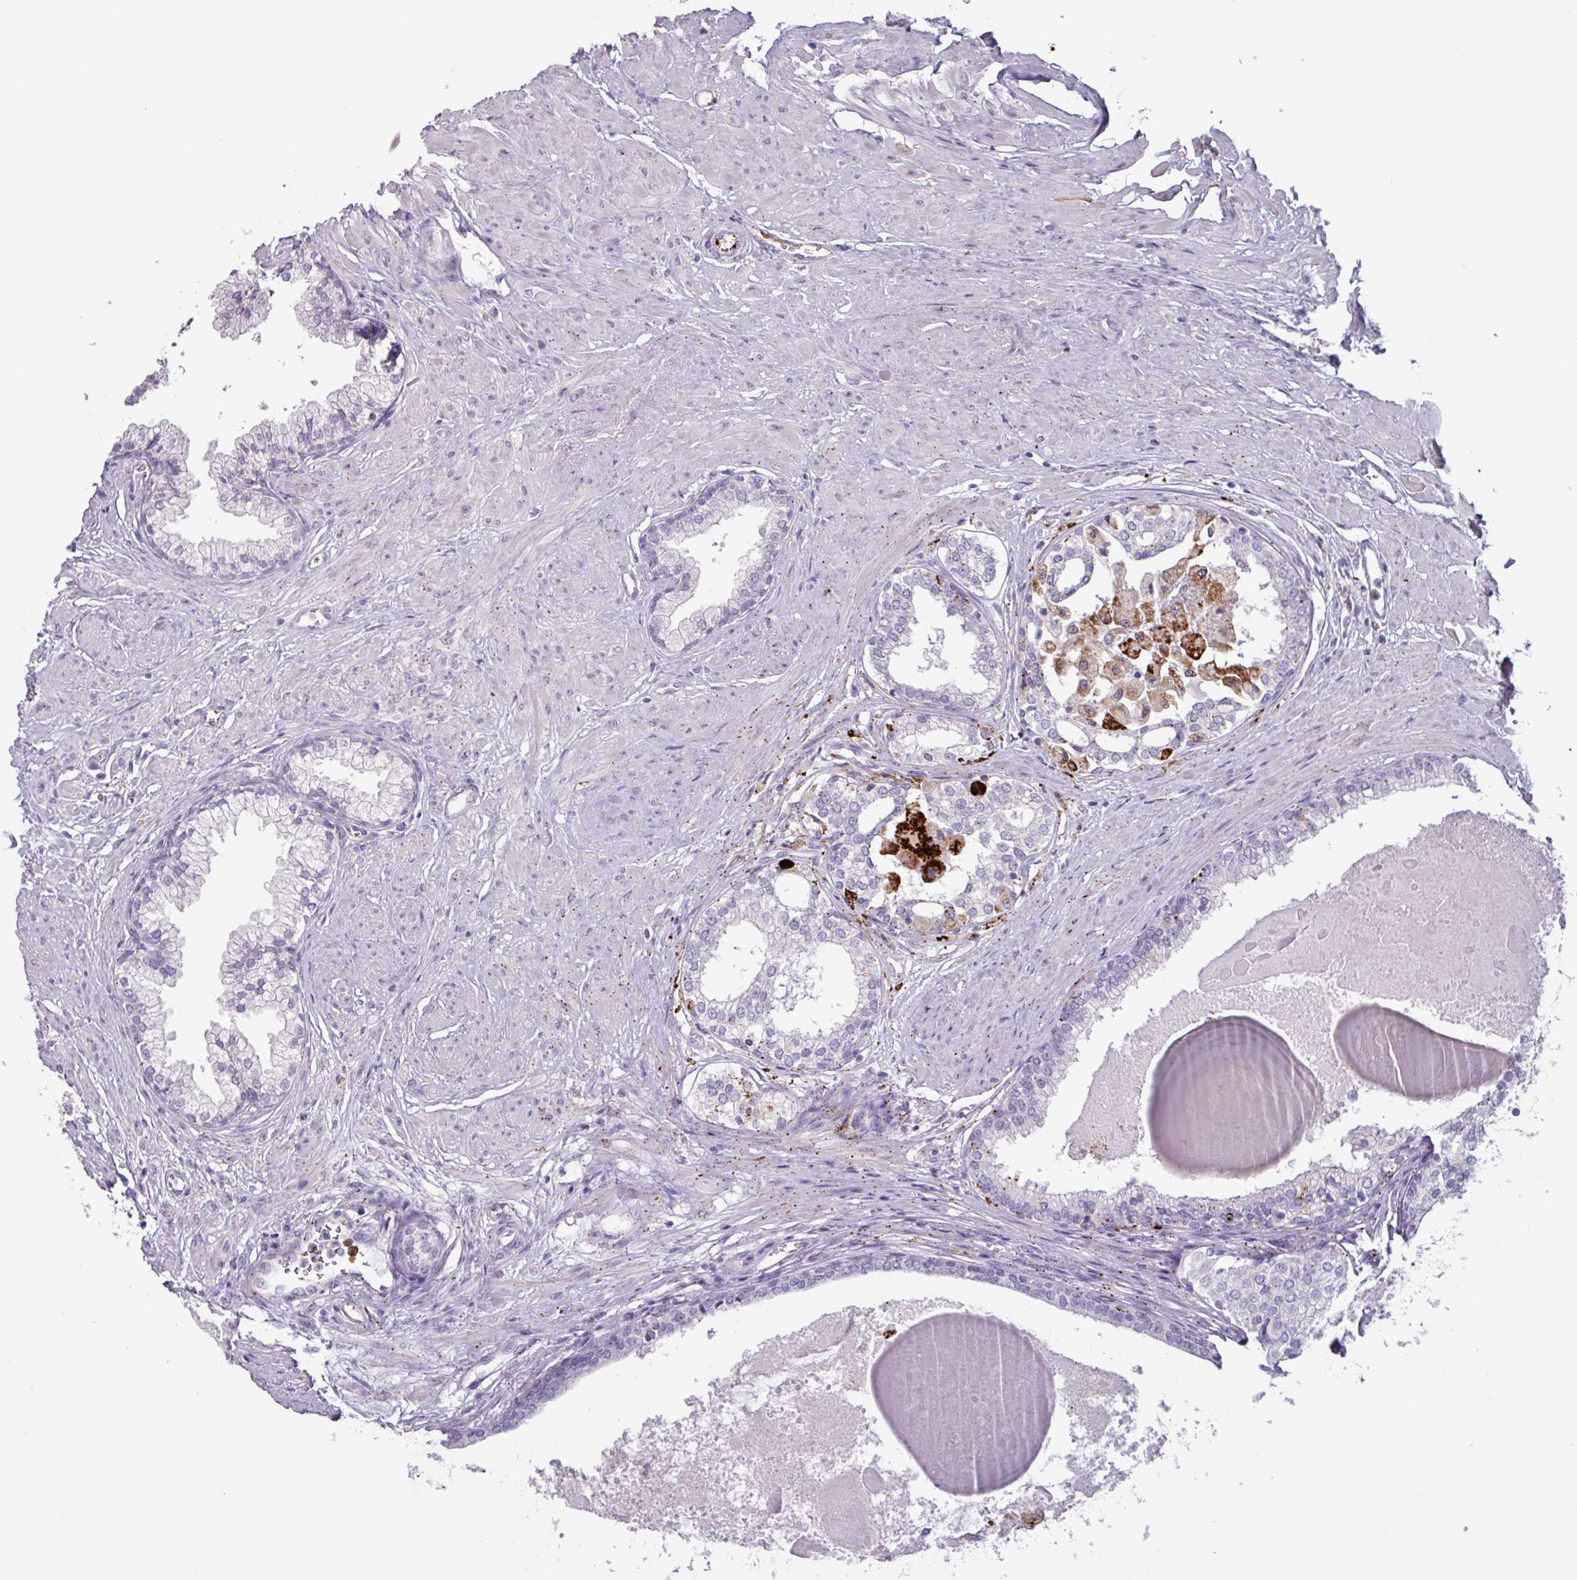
{"staining": {"intensity": "negative", "quantity": "none", "location": "none"}, "tissue": "prostate", "cell_type": "Glandular cells", "image_type": "normal", "snomed": [{"axis": "morphology", "description": "Normal tissue, NOS"}, {"axis": "topography", "description": "Prostate"}], "caption": "IHC of normal human prostate displays no staining in glandular cells.", "gene": "PLIN2", "patient": {"sex": "male", "age": 57}}